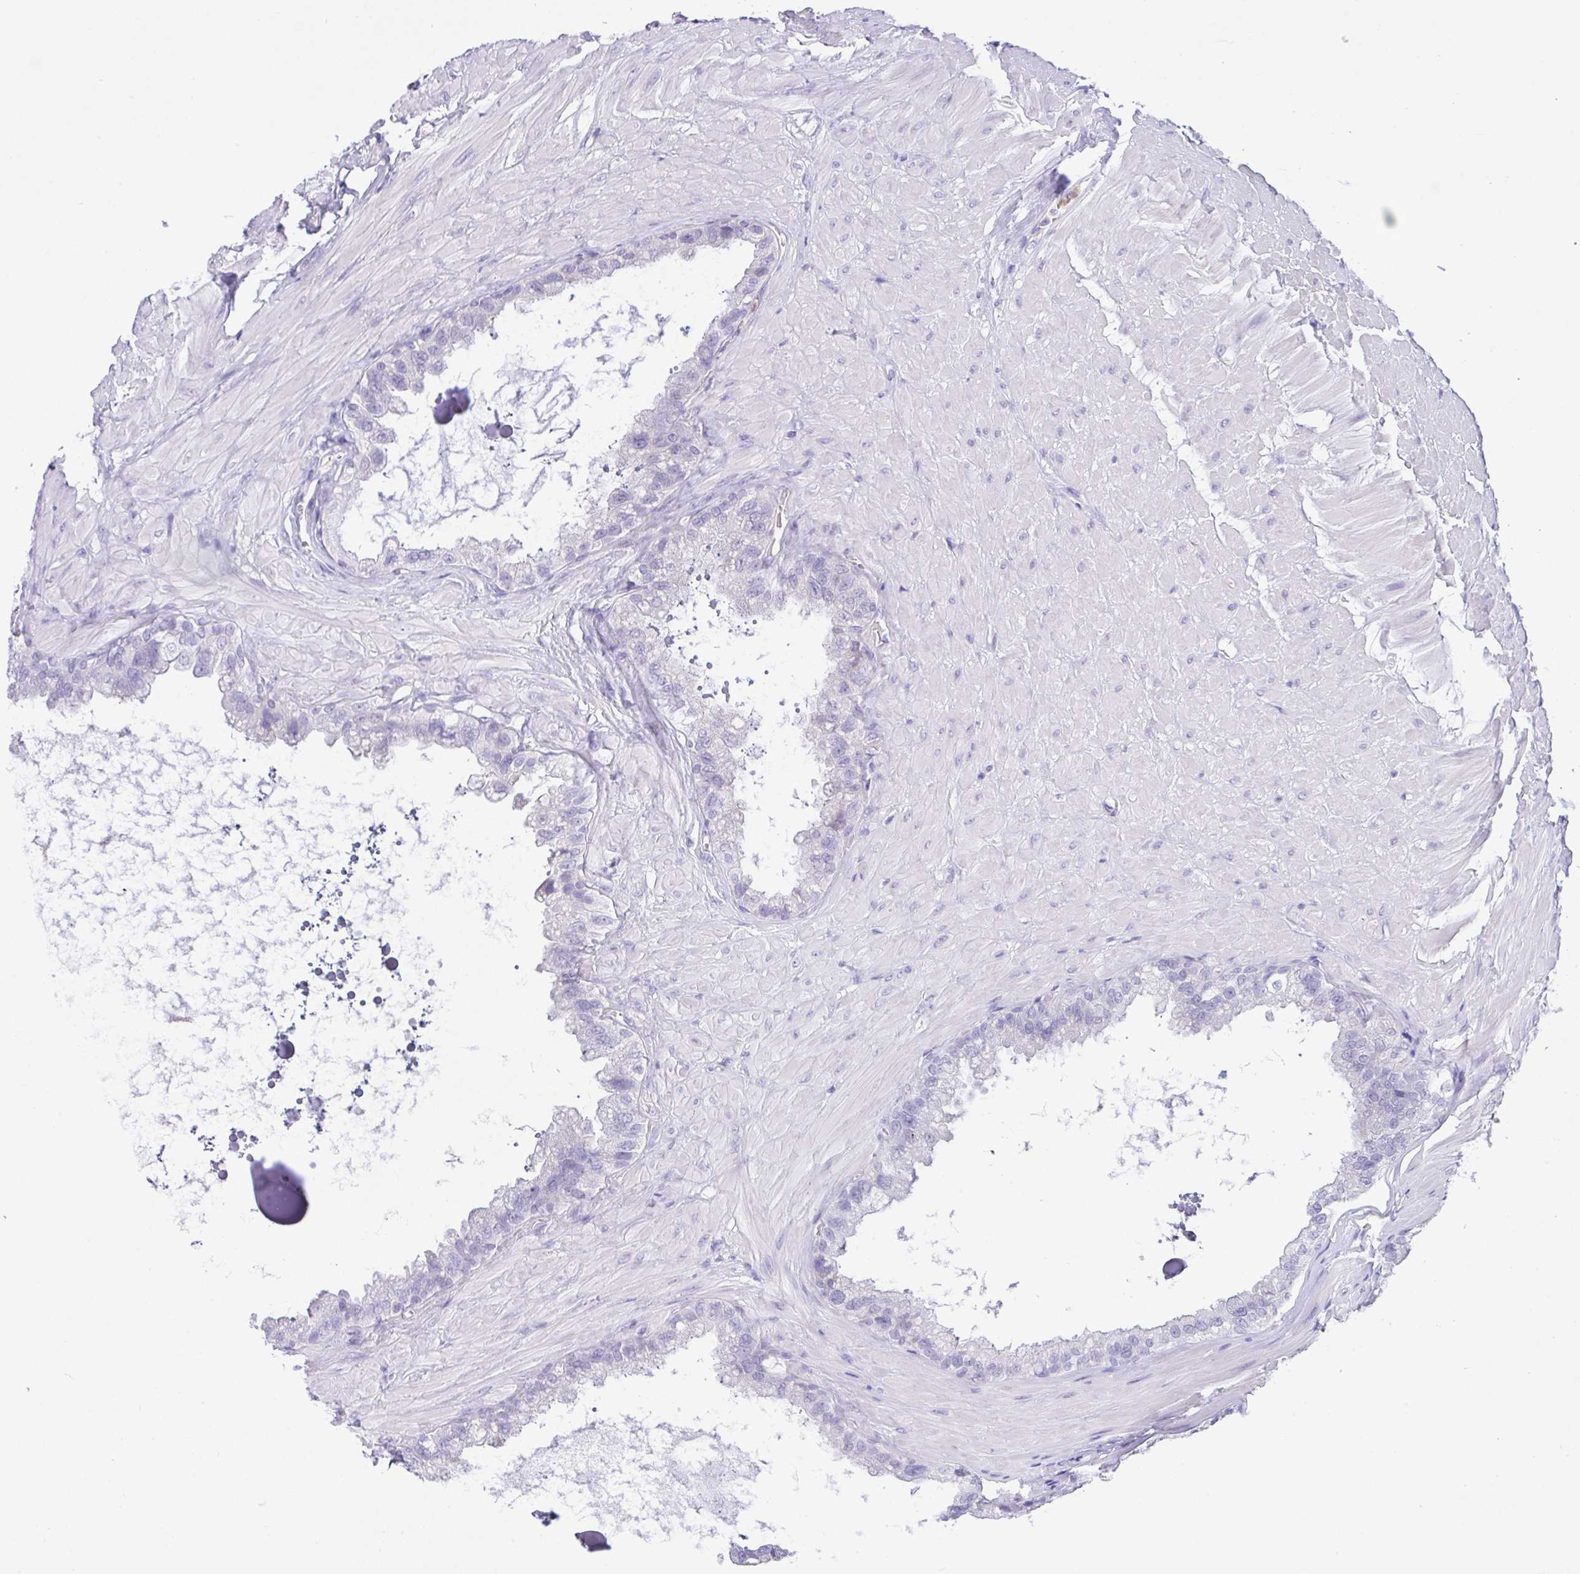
{"staining": {"intensity": "negative", "quantity": "none", "location": "none"}, "tissue": "seminal vesicle", "cell_type": "Glandular cells", "image_type": "normal", "snomed": [{"axis": "morphology", "description": "Normal tissue, NOS"}, {"axis": "topography", "description": "Seminal veicle"}, {"axis": "topography", "description": "Peripheral nerve tissue"}], "caption": "The photomicrograph exhibits no significant expression in glandular cells of seminal vesicle. (Brightfield microscopy of DAB (3,3'-diaminobenzidine) IHC at high magnification).", "gene": "NCF1", "patient": {"sex": "male", "age": 76}}